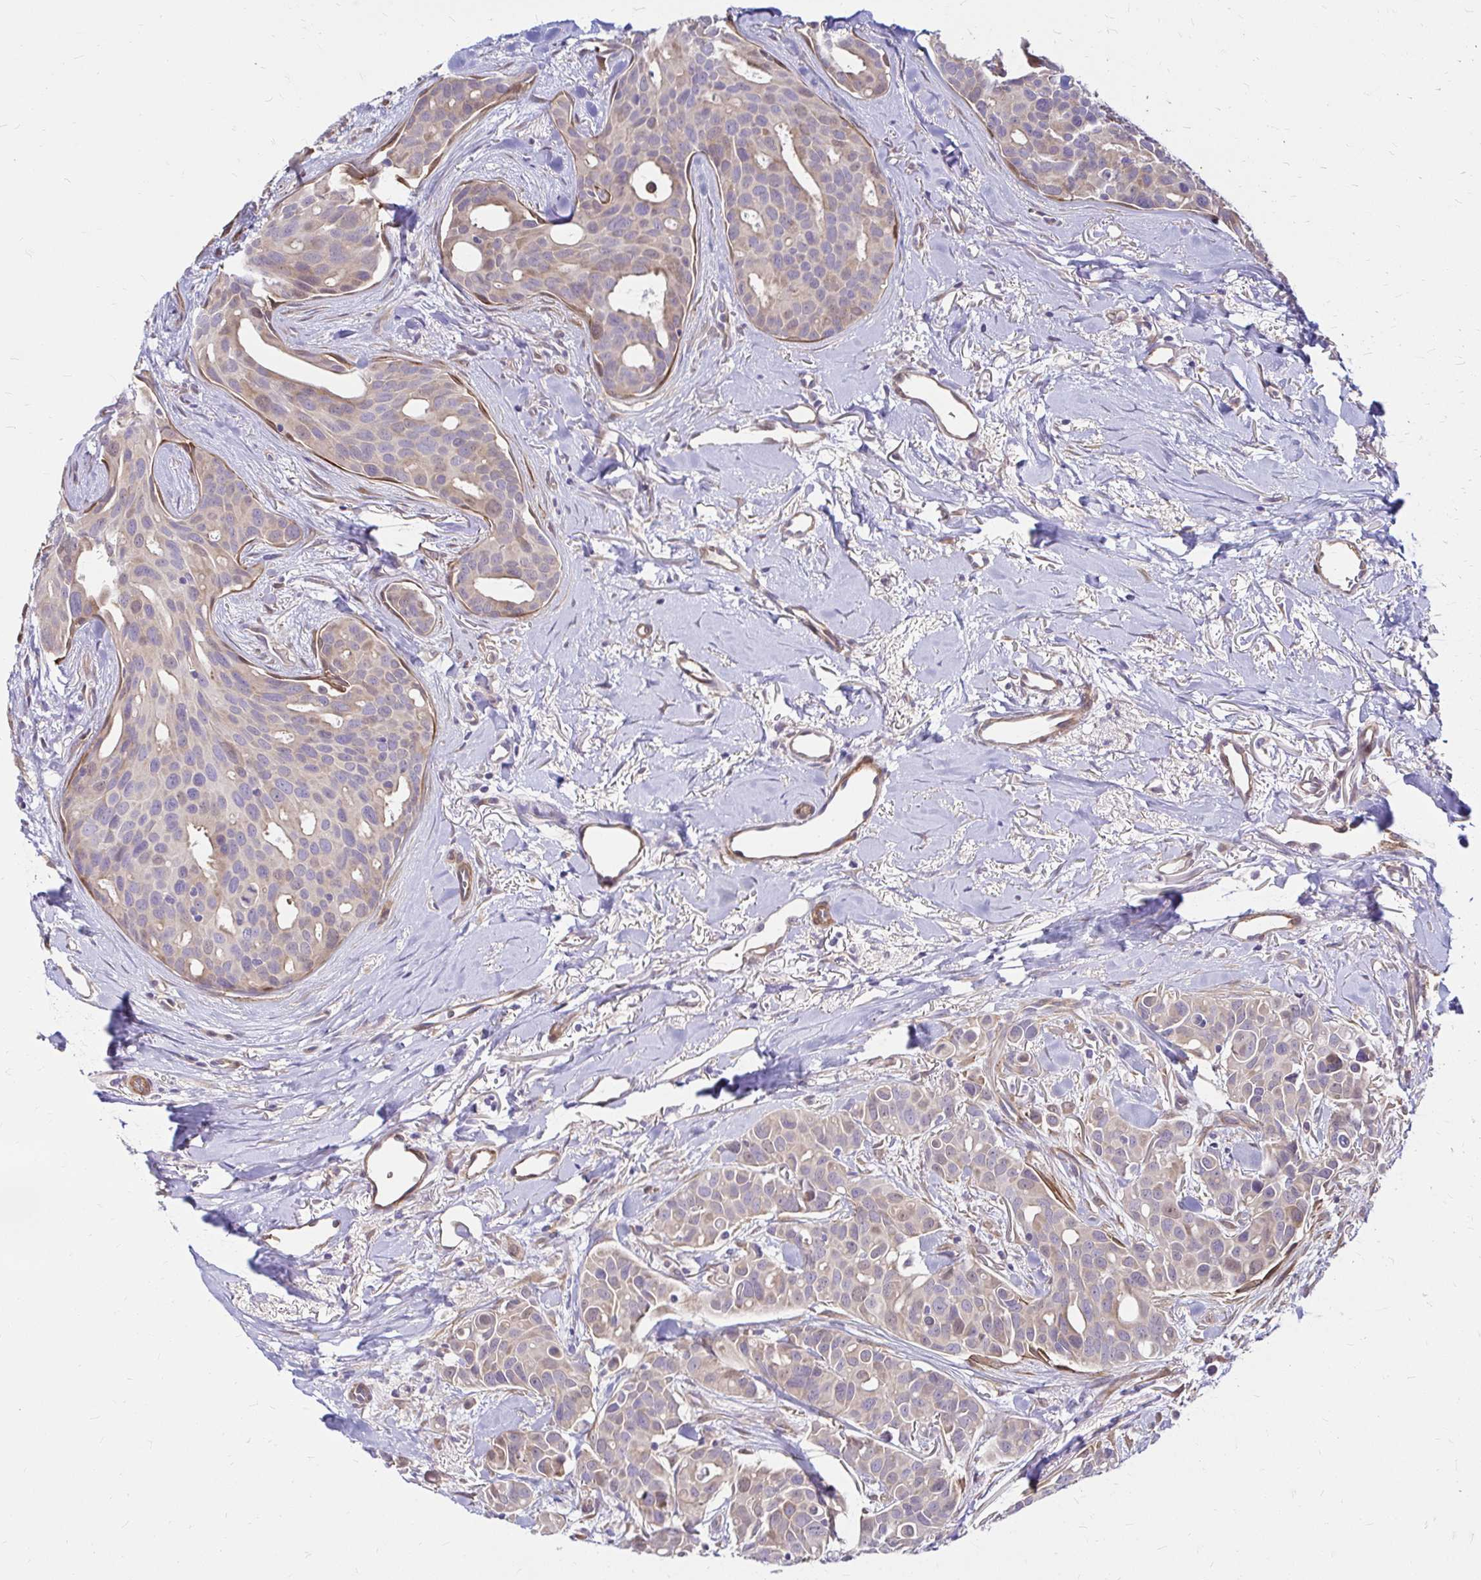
{"staining": {"intensity": "moderate", "quantity": "<25%", "location": "cytoplasmic/membranous"}, "tissue": "breast cancer", "cell_type": "Tumor cells", "image_type": "cancer", "snomed": [{"axis": "morphology", "description": "Duct carcinoma"}, {"axis": "topography", "description": "Breast"}], "caption": "A high-resolution histopathology image shows immunohistochemistry staining of breast cancer, which demonstrates moderate cytoplasmic/membranous expression in about <25% of tumor cells.", "gene": "YAP1", "patient": {"sex": "female", "age": 54}}